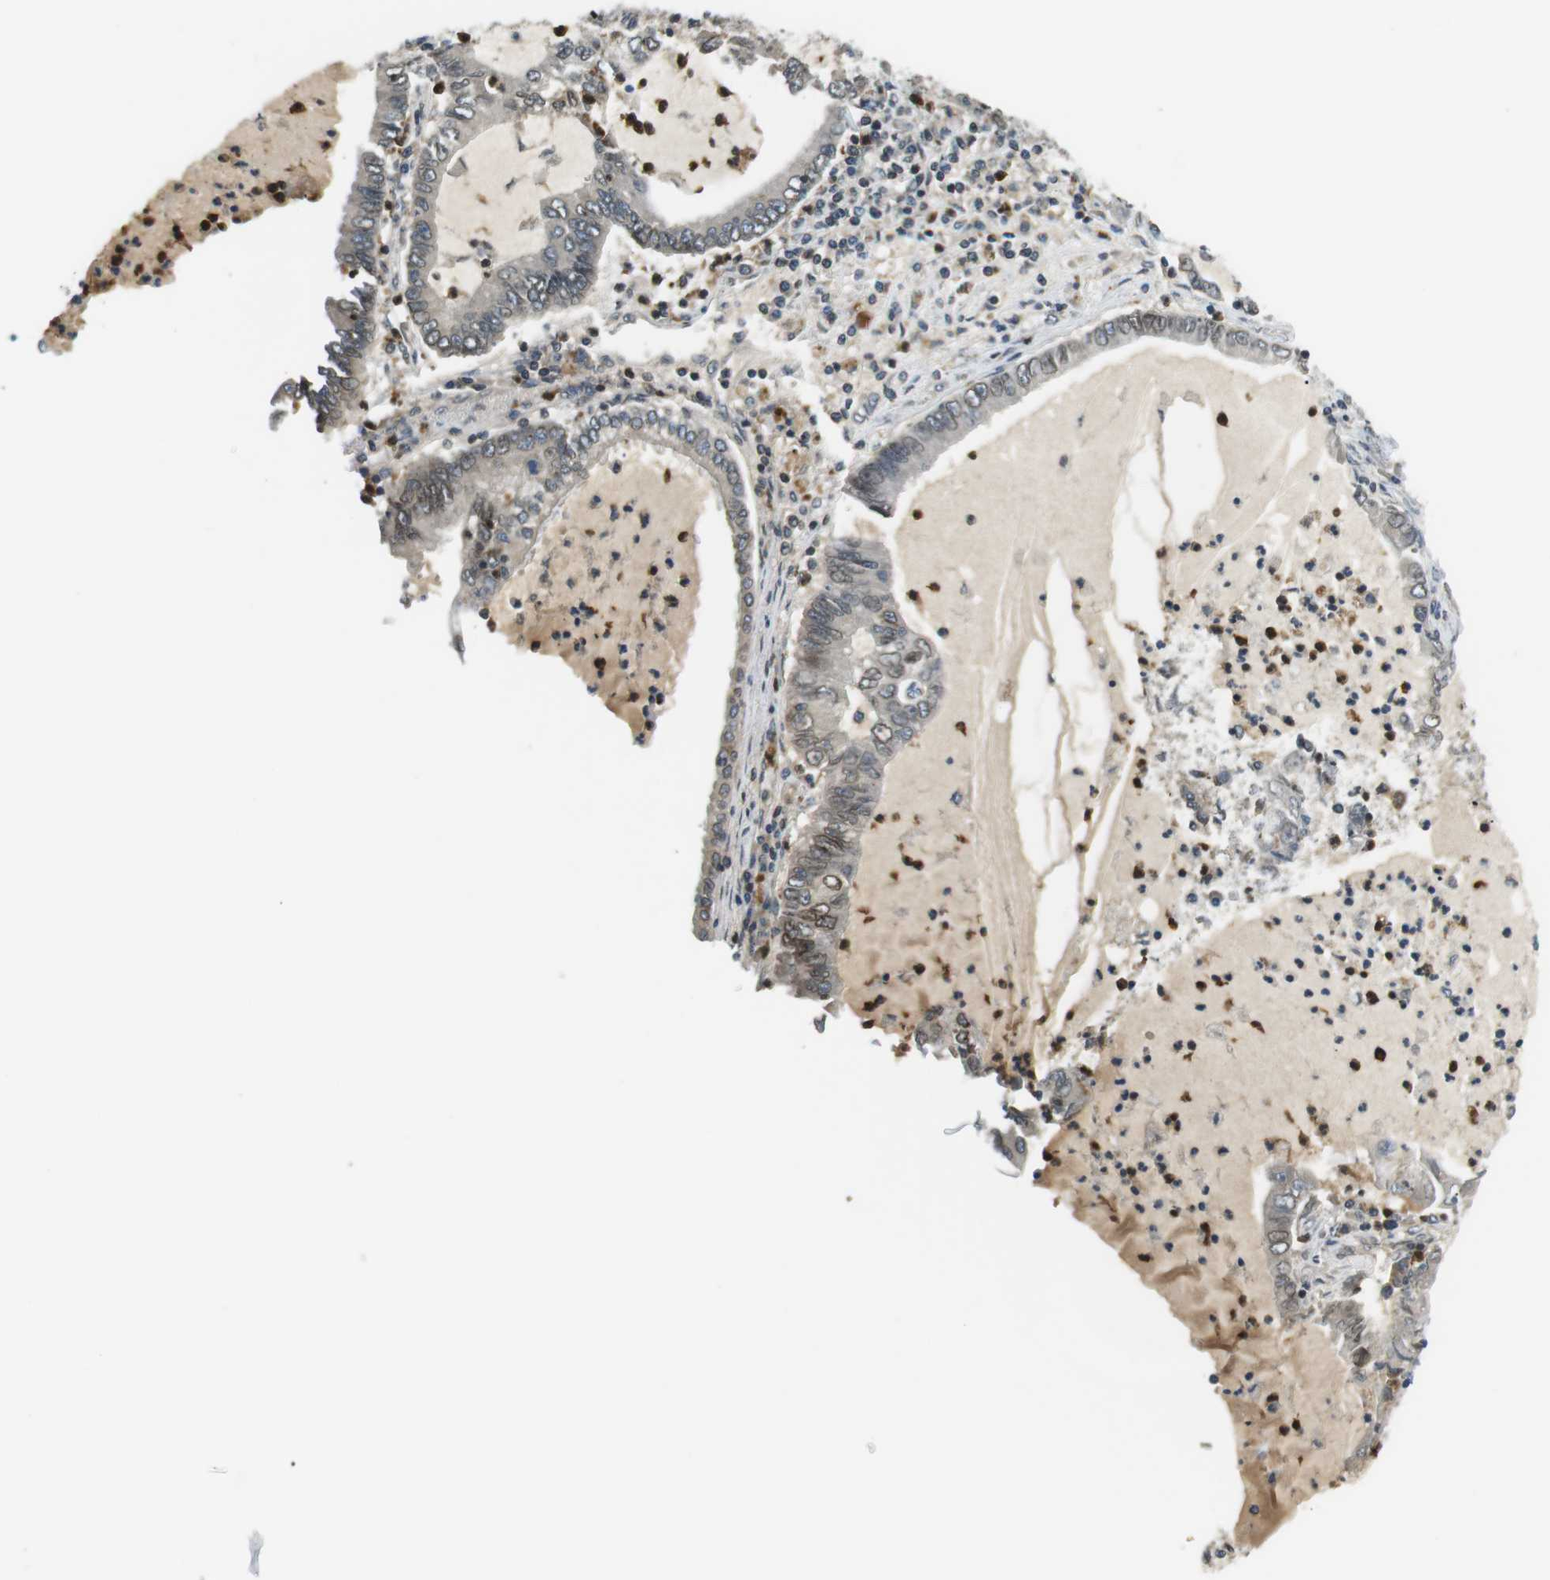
{"staining": {"intensity": "moderate", "quantity": "<25%", "location": "cytoplasmic/membranous,nuclear"}, "tissue": "lung cancer", "cell_type": "Tumor cells", "image_type": "cancer", "snomed": [{"axis": "morphology", "description": "Adenocarcinoma, NOS"}, {"axis": "topography", "description": "Lung"}], "caption": "This is a photomicrograph of immunohistochemistry staining of lung adenocarcinoma, which shows moderate expression in the cytoplasmic/membranous and nuclear of tumor cells.", "gene": "TMX4", "patient": {"sex": "female", "age": 51}}